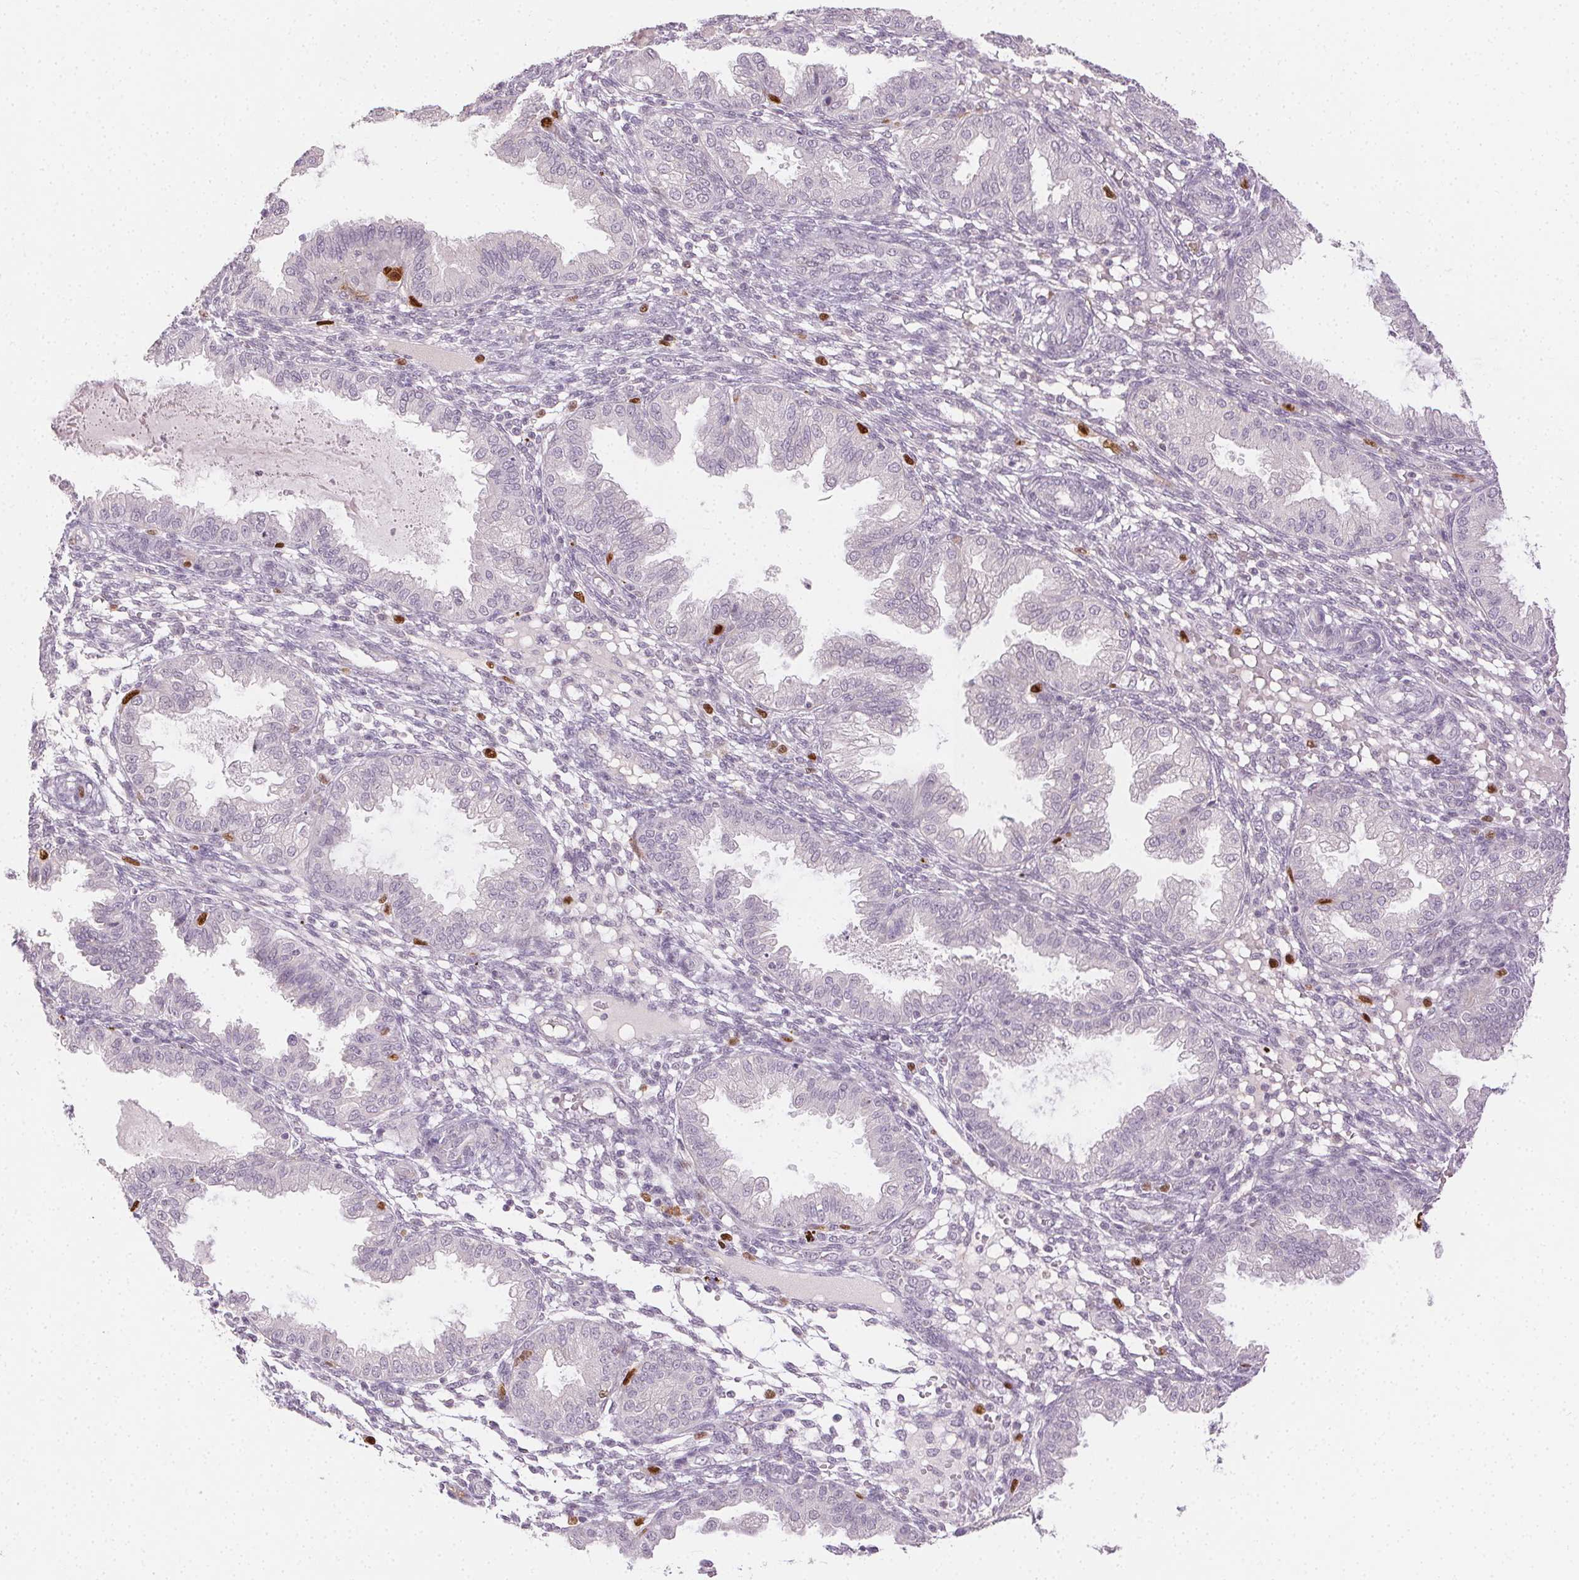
{"staining": {"intensity": "moderate", "quantity": "<25%", "location": "nuclear"}, "tissue": "endometrium", "cell_type": "Cells in endometrial stroma", "image_type": "normal", "snomed": [{"axis": "morphology", "description": "Normal tissue, NOS"}, {"axis": "topography", "description": "Endometrium"}], "caption": "Unremarkable endometrium demonstrates moderate nuclear staining in approximately <25% of cells in endometrial stroma, visualized by immunohistochemistry.", "gene": "ANLN", "patient": {"sex": "female", "age": 33}}